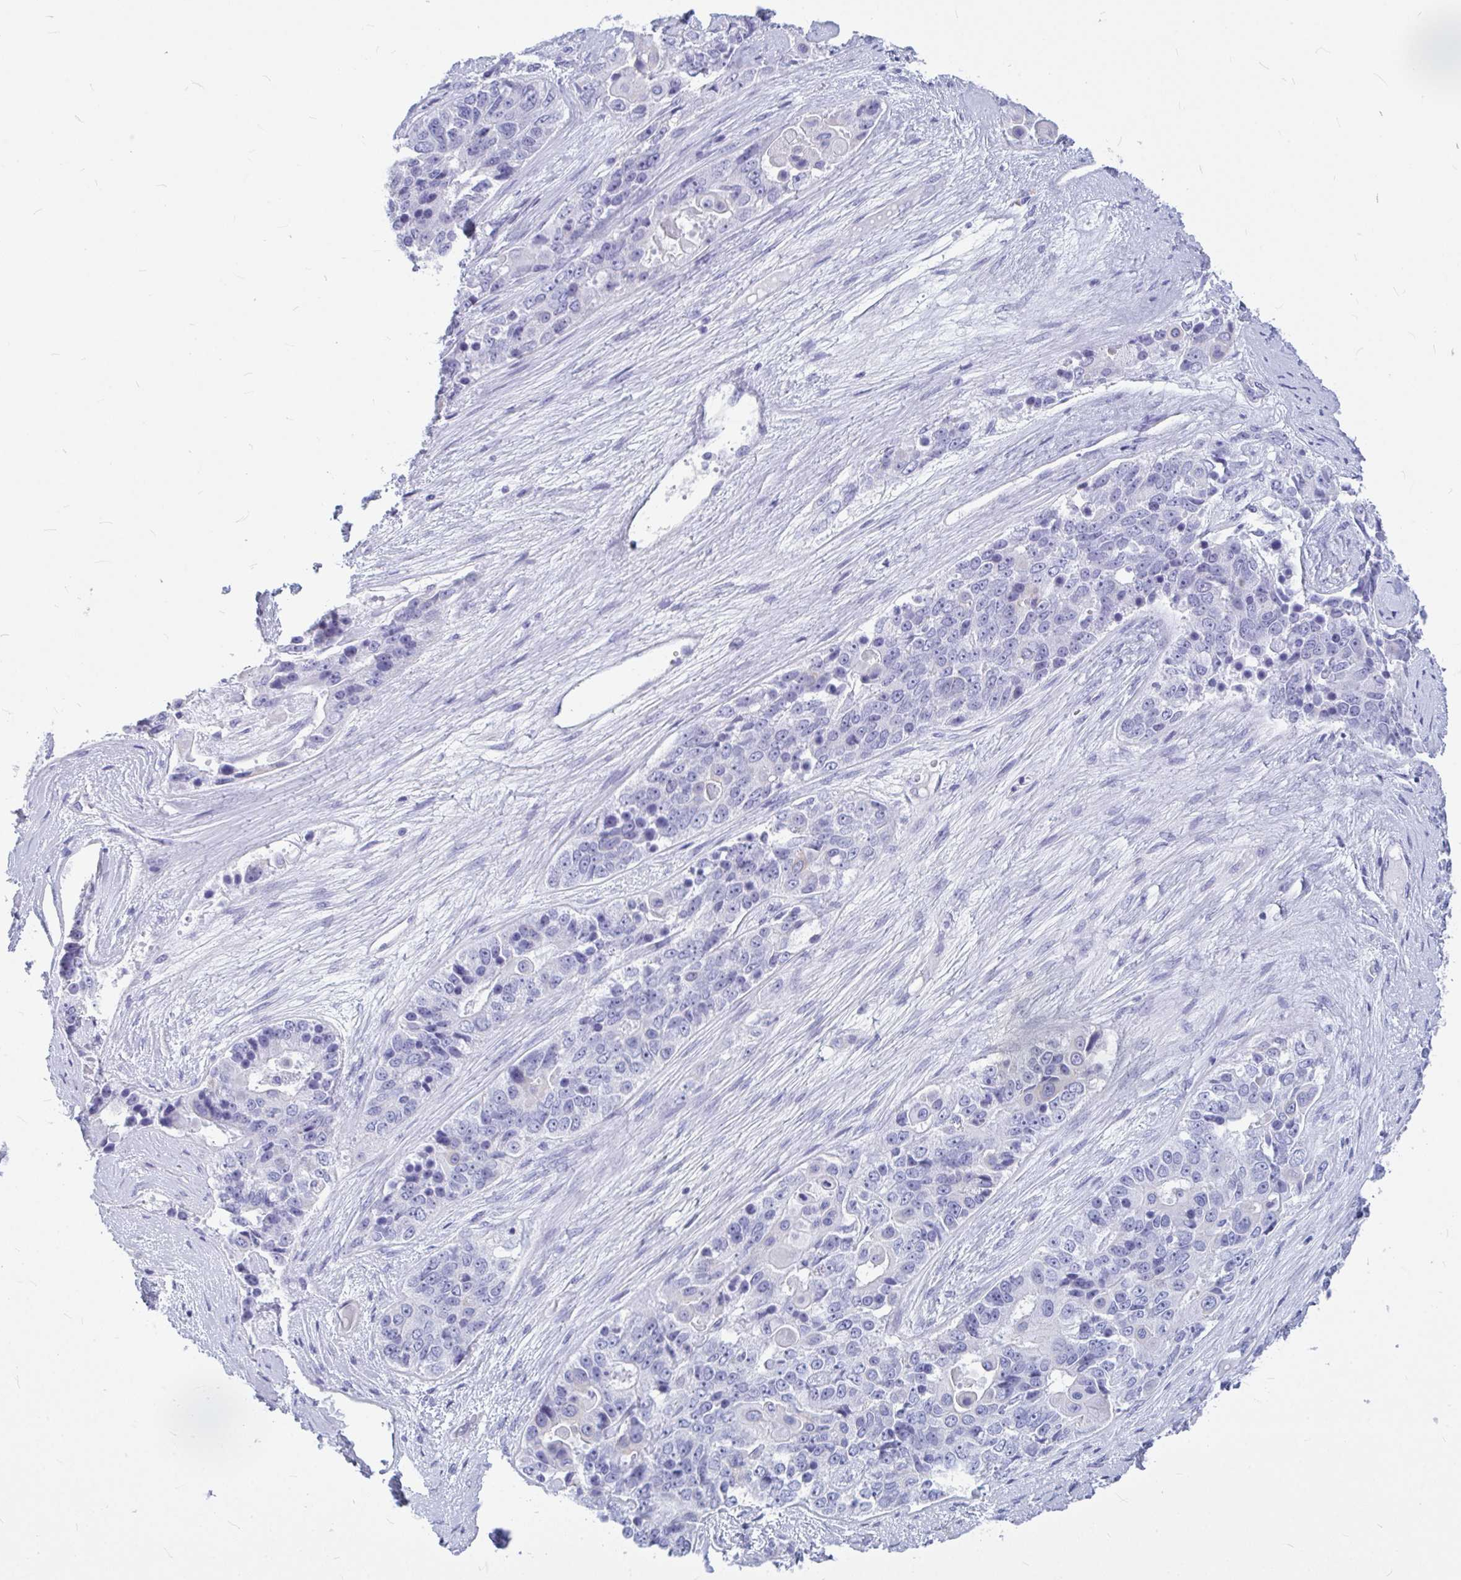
{"staining": {"intensity": "negative", "quantity": "none", "location": "none"}, "tissue": "ovarian cancer", "cell_type": "Tumor cells", "image_type": "cancer", "snomed": [{"axis": "morphology", "description": "Carcinoma, endometroid"}, {"axis": "topography", "description": "Ovary"}], "caption": "Ovarian cancer stained for a protein using IHC demonstrates no staining tumor cells.", "gene": "OR5J2", "patient": {"sex": "female", "age": 51}}